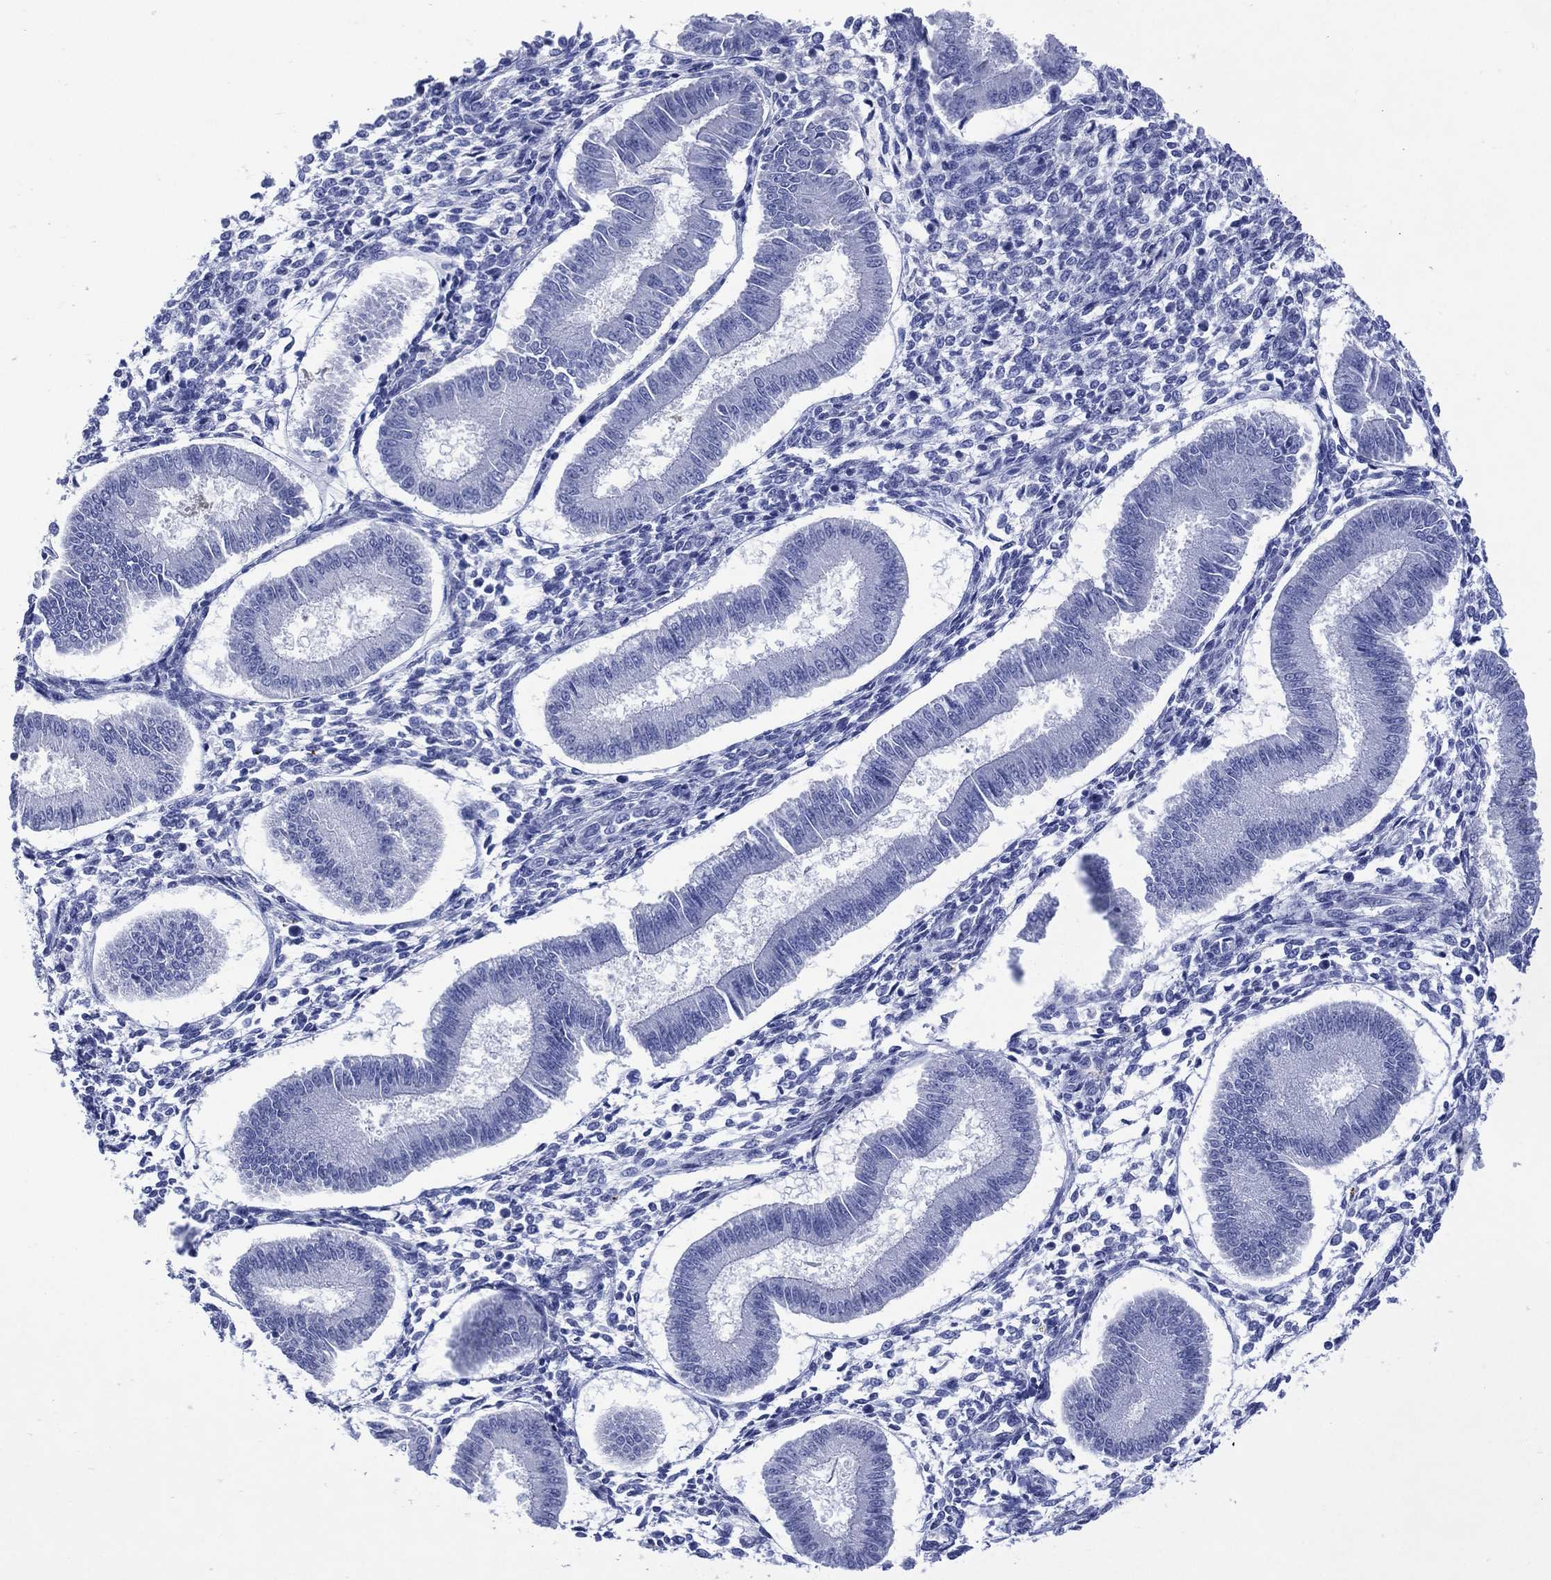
{"staining": {"intensity": "negative", "quantity": "none", "location": "none"}, "tissue": "endometrium", "cell_type": "Cells in endometrial stroma", "image_type": "normal", "snomed": [{"axis": "morphology", "description": "Normal tissue, NOS"}, {"axis": "topography", "description": "Endometrium"}], "caption": "IHC photomicrograph of benign endometrium: endometrium stained with DAB exhibits no significant protein staining in cells in endometrial stroma. (Brightfield microscopy of DAB IHC at high magnification).", "gene": "SHCBP1L", "patient": {"sex": "female", "age": 43}}